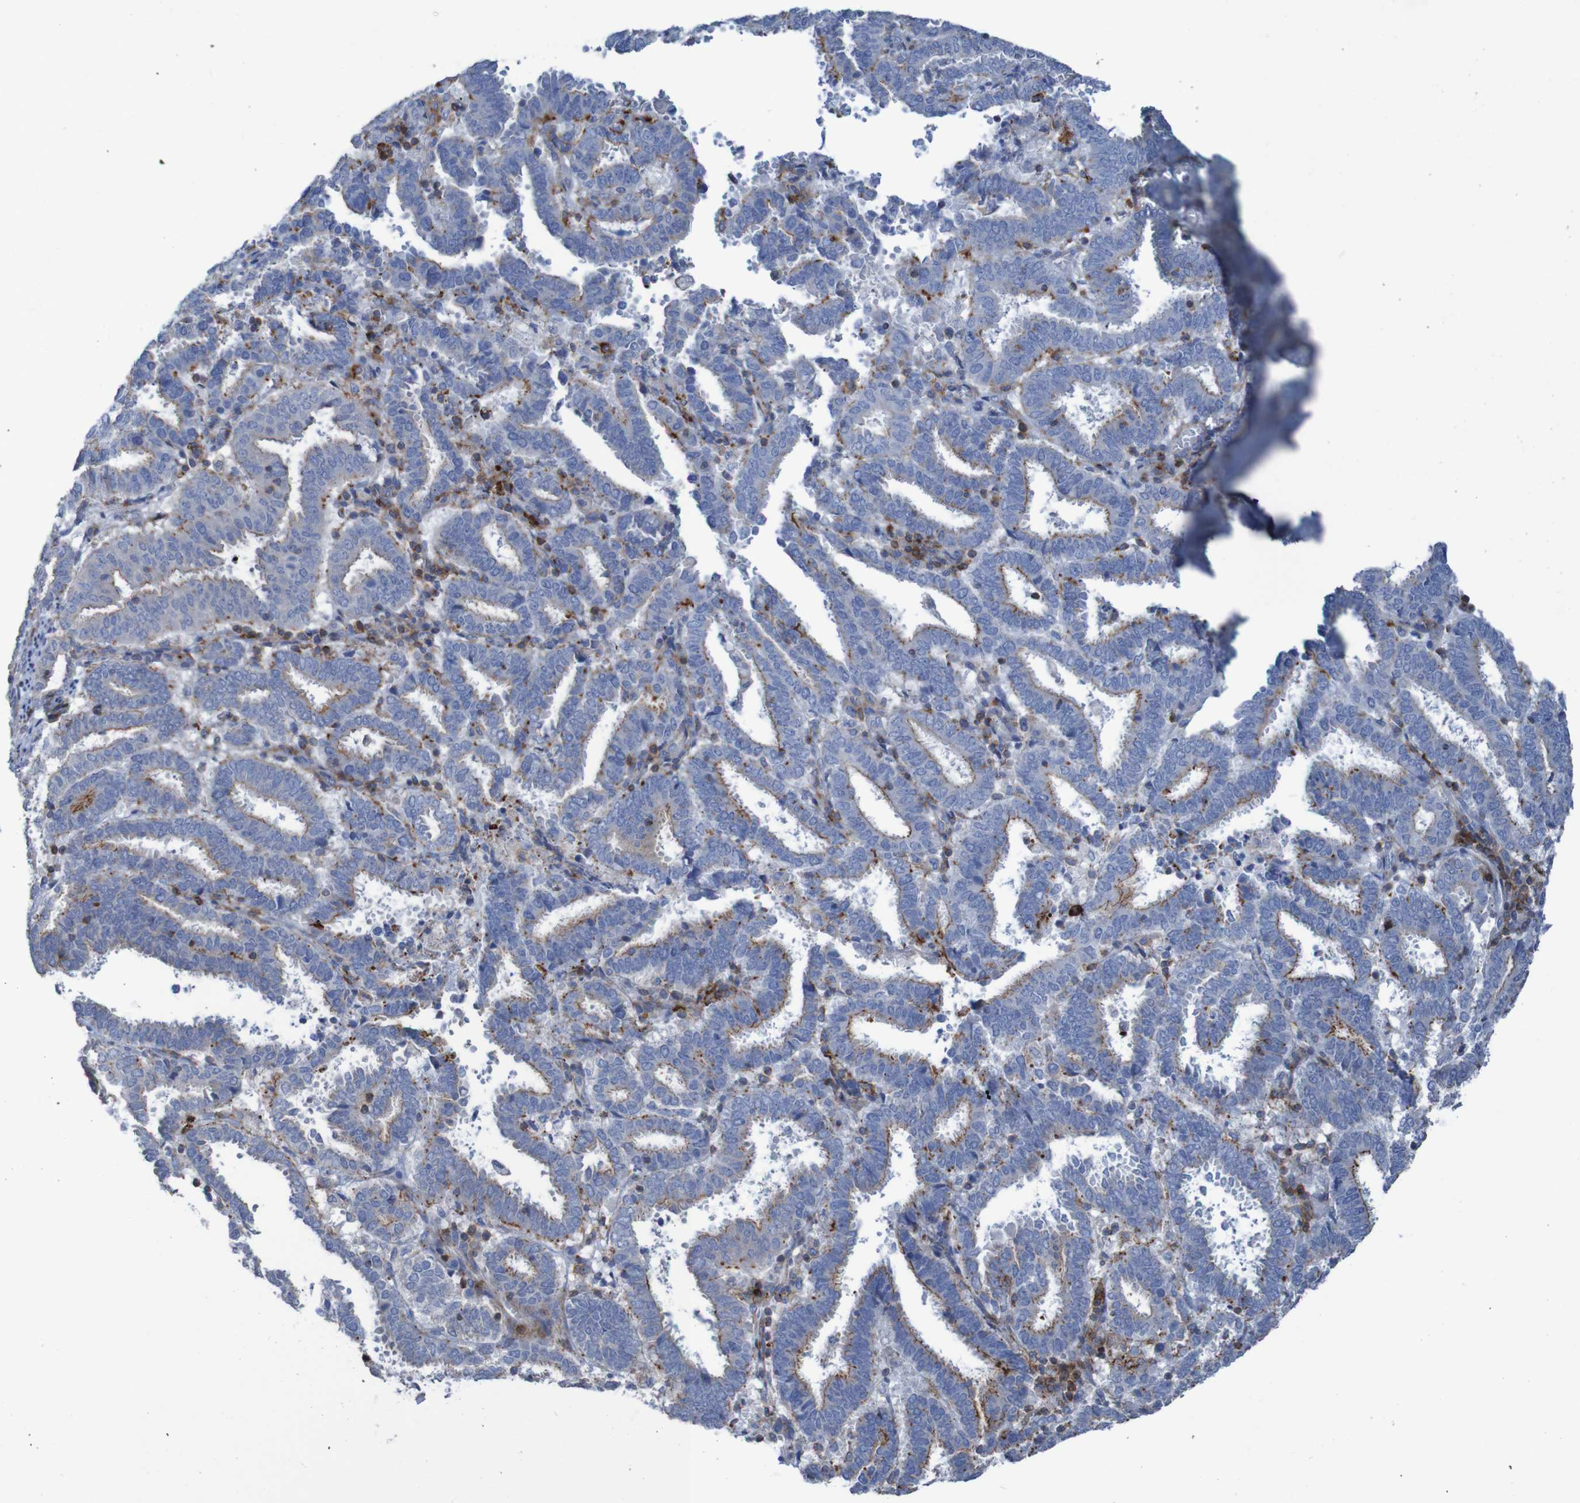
{"staining": {"intensity": "moderate", "quantity": "<25%", "location": "cytoplasmic/membranous"}, "tissue": "endometrial cancer", "cell_type": "Tumor cells", "image_type": "cancer", "snomed": [{"axis": "morphology", "description": "Adenocarcinoma, NOS"}, {"axis": "topography", "description": "Uterus"}], "caption": "Protein expression by immunohistochemistry (IHC) demonstrates moderate cytoplasmic/membranous positivity in approximately <25% of tumor cells in endometrial cancer.", "gene": "RNF182", "patient": {"sex": "female", "age": 83}}